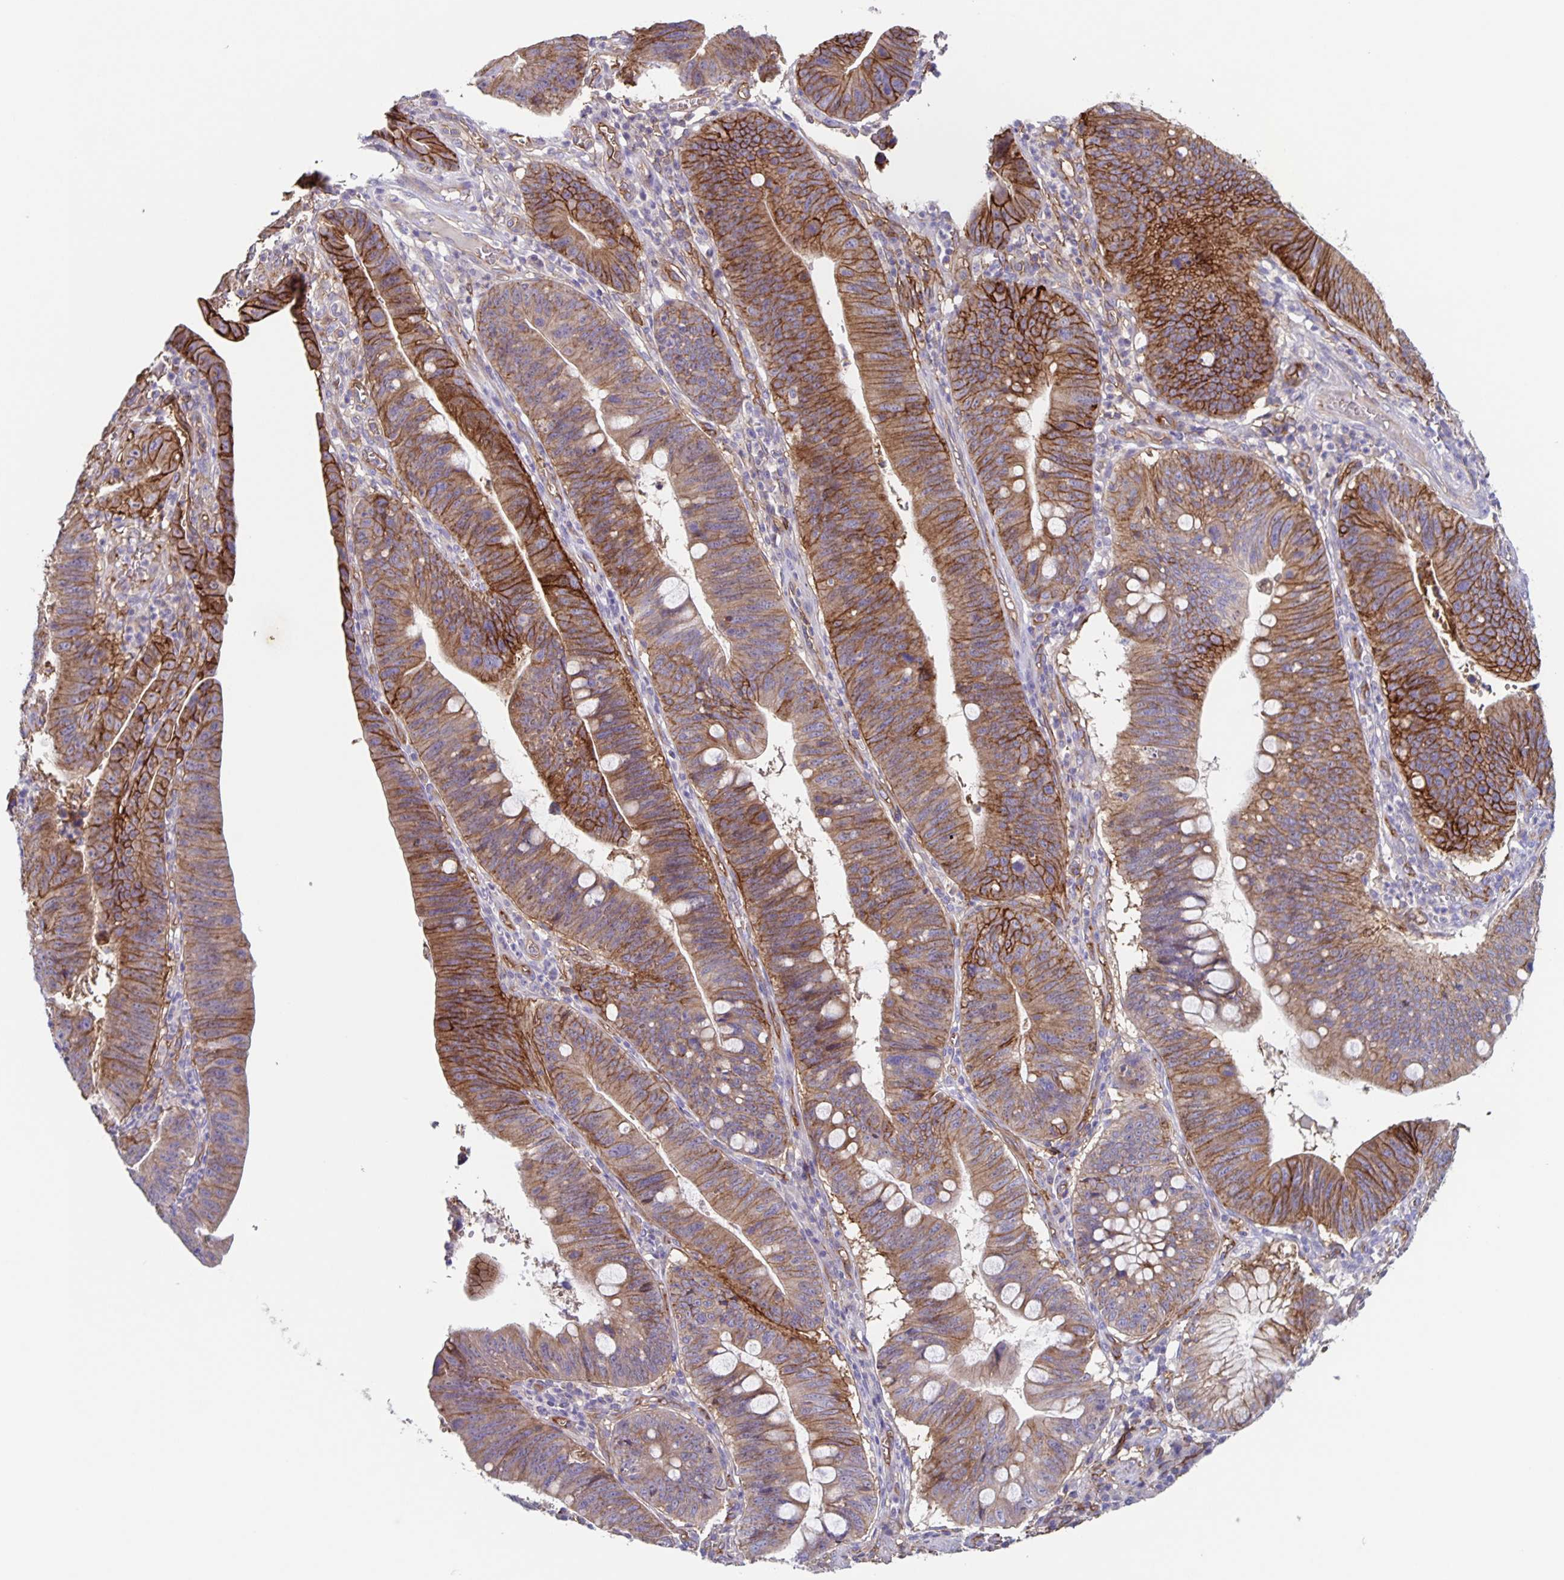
{"staining": {"intensity": "moderate", "quantity": ">75%", "location": "cytoplasmic/membranous"}, "tissue": "stomach cancer", "cell_type": "Tumor cells", "image_type": "cancer", "snomed": [{"axis": "morphology", "description": "Adenocarcinoma, NOS"}, {"axis": "topography", "description": "Stomach"}], "caption": "Protein staining reveals moderate cytoplasmic/membranous positivity in approximately >75% of tumor cells in adenocarcinoma (stomach).", "gene": "ITGA2", "patient": {"sex": "male", "age": 59}}